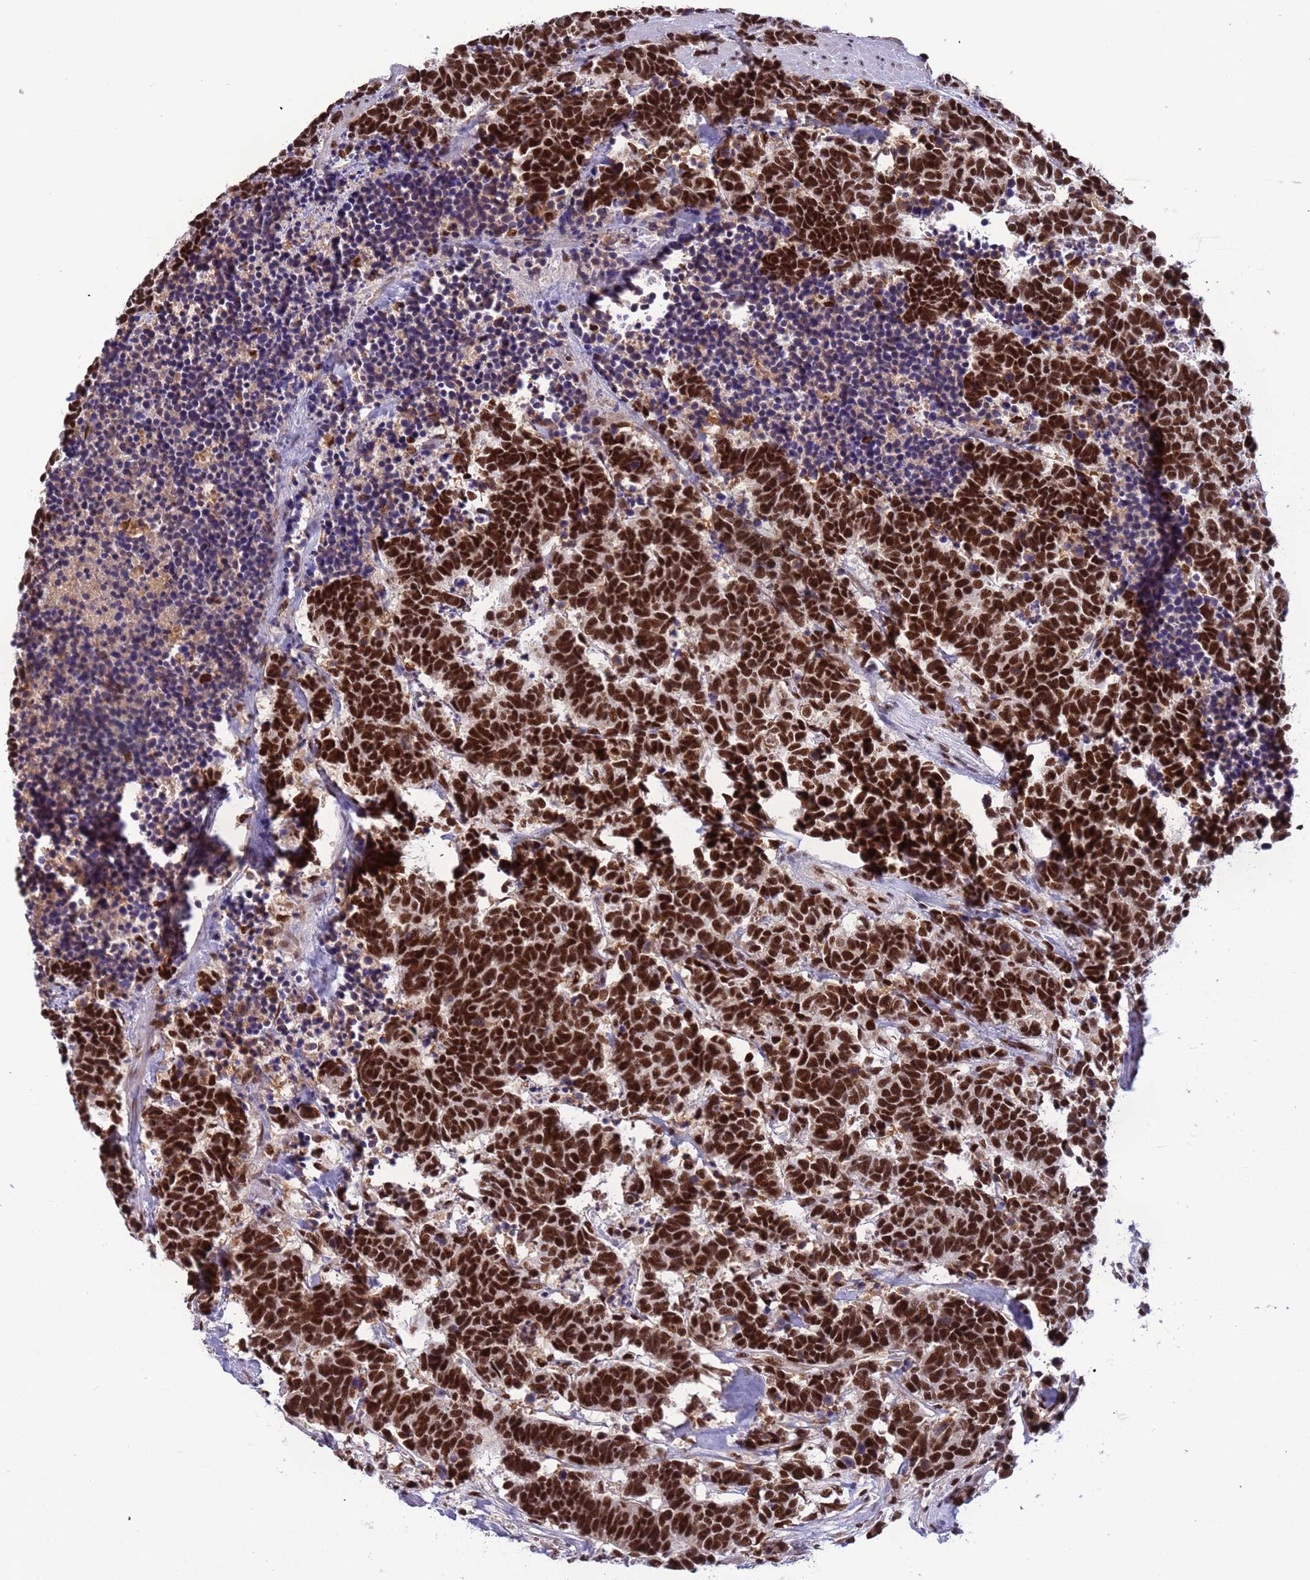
{"staining": {"intensity": "strong", "quantity": ">75%", "location": "nuclear"}, "tissue": "carcinoid", "cell_type": "Tumor cells", "image_type": "cancer", "snomed": [{"axis": "morphology", "description": "Carcinoma, NOS"}, {"axis": "morphology", "description": "Carcinoid, malignant, NOS"}, {"axis": "topography", "description": "Urinary bladder"}], "caption": "This image shows IHC staining of carcinoid (malignant), with high strong nuclear positivity in about >75% of tumor cells.", "gene": "SRRT", "patient": {"sex": "male", "age": 57}}